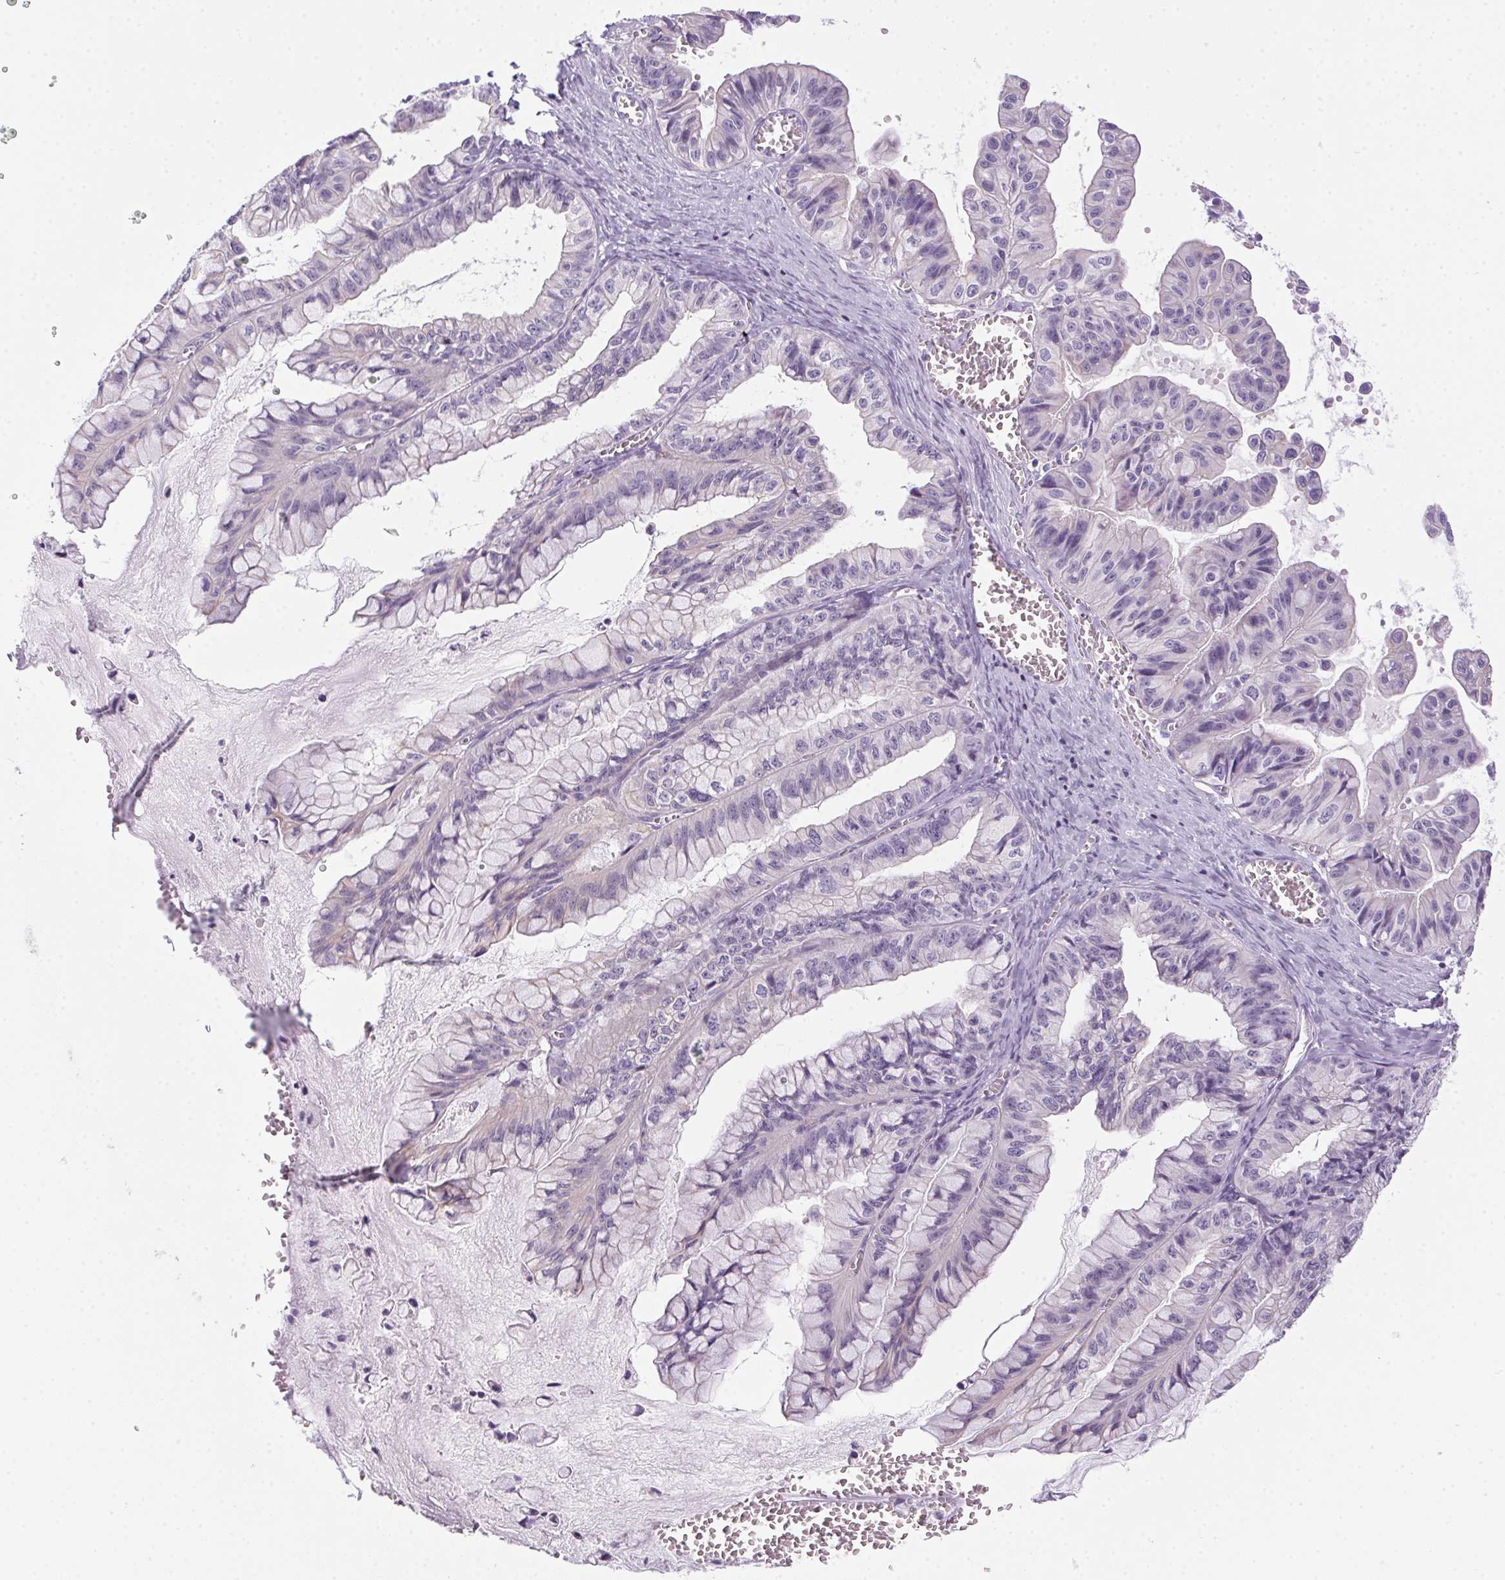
{"staining": {"intensity": "negative", "quantity": "none", "location": "none"}, "tissue": "ovarian cancer", "cell_type": "Tumor cells", "image_type": "cancer", "snomed": [{"axis": "morphology", "description": "Cystadenocarcinoma, mucinous, NOS"}, {"axis": "topography", "description": "Ovary"}], "caption": "Tumor cells show no significant staining in ovarian cancer (mucinous cystadenocarcinoma).", "gene": "POPDC2", "patient": {"sex": "female", "age": 72}}